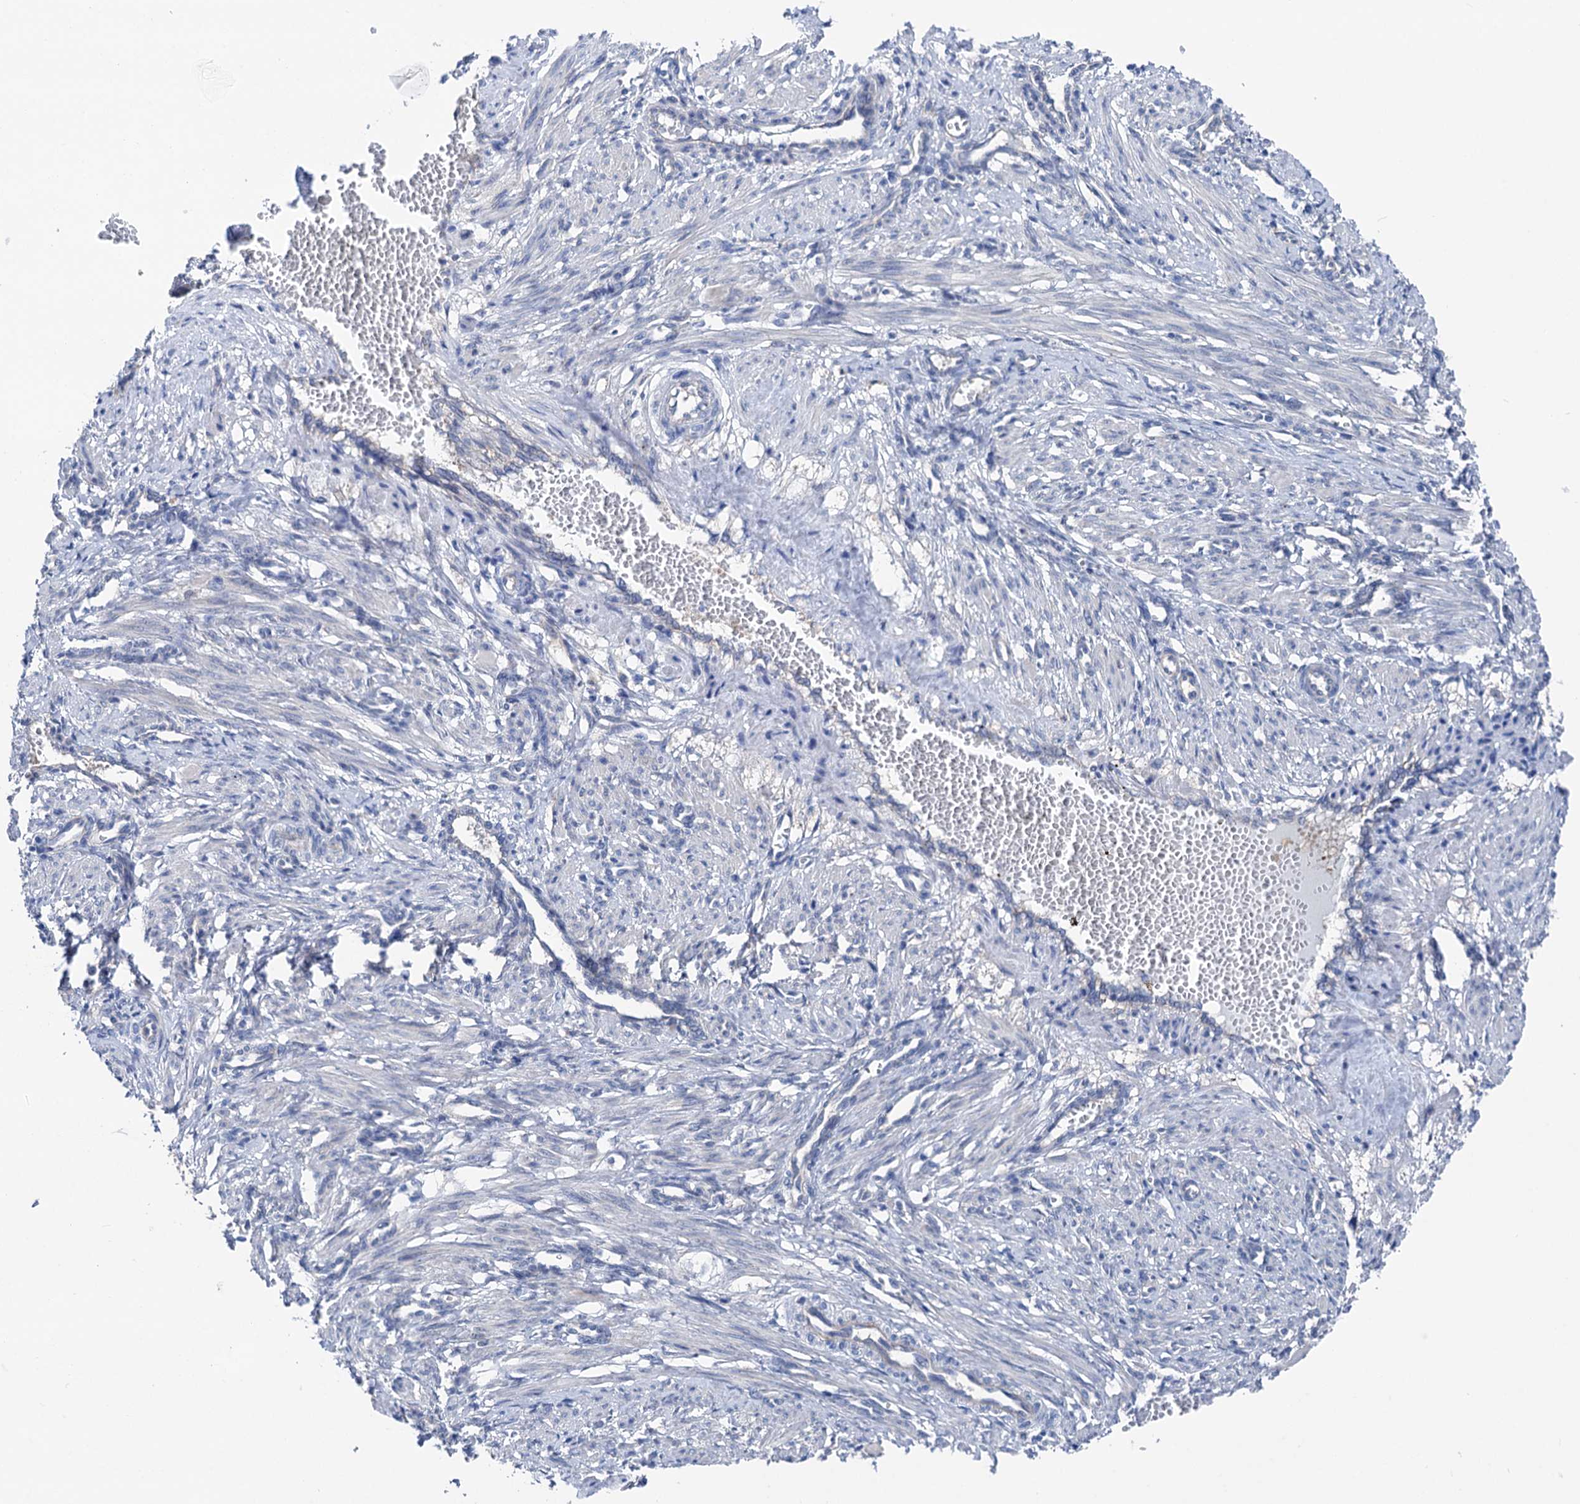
{"staining": {"intensity": "negative", "quantity": "none", "location": "none"}, "tissue": "smooth muscle", "cell_type": "Smooth muscle cells", "image_type": "normal", "snomed": [{"axis": "morphology", "description": "Normal tissue, NOS"}, {"axis": "topography", "description": "Endometrium"}], "caption": "Immunohistochemistry (IHC) image of benign smooth muscle: smooth muscle stained with DAB (3,3'-diaminobenzidine) exhibits no significant protein staining in smooth muscle cells. (DAB IHC visualized using brightfield microscopy, high magnification).", "gene": "SHROOM1", "patient": {"sex": "female", "age": 33}}